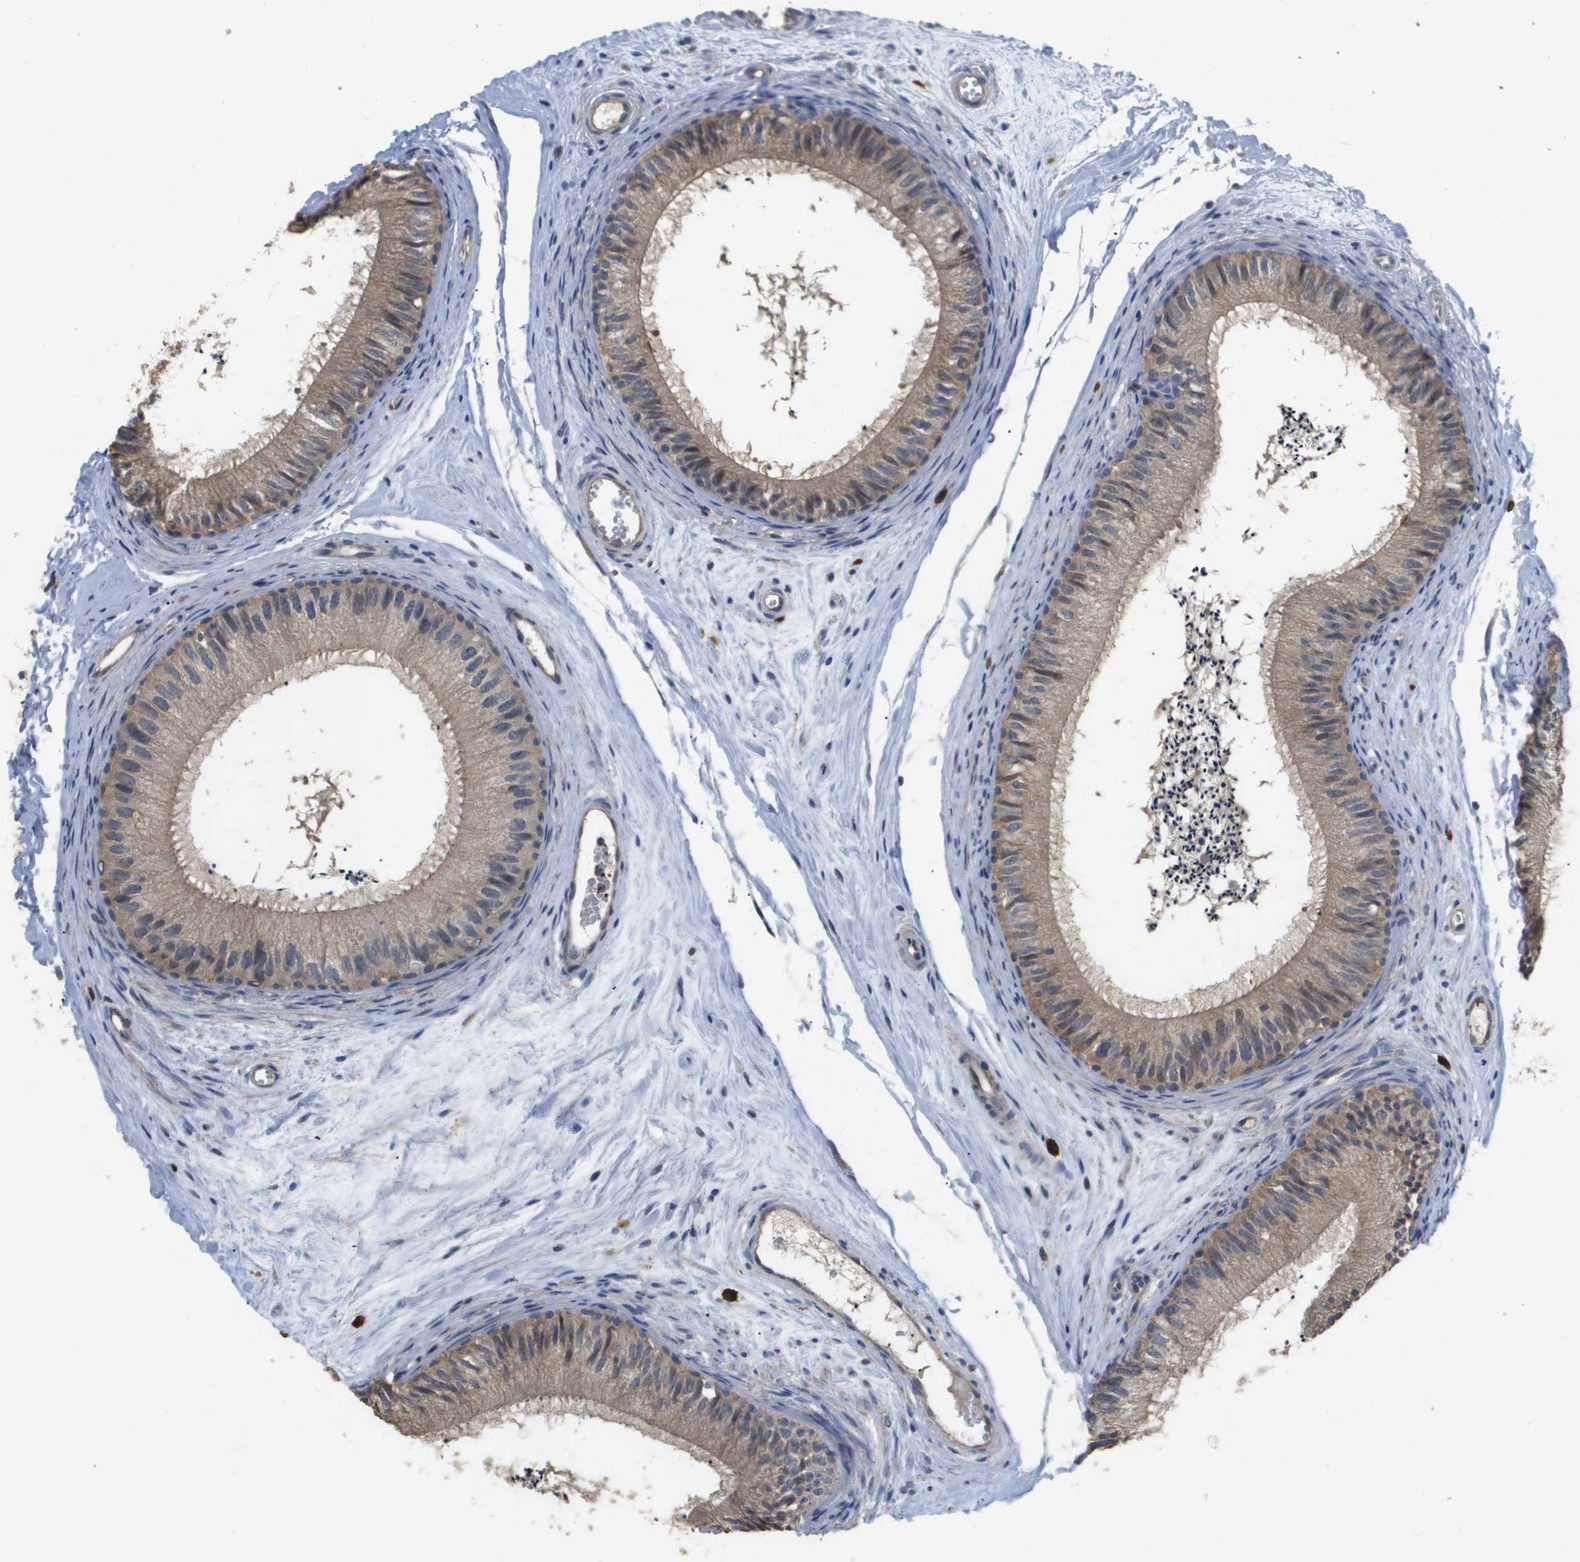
{"staining": {"intensity": "weak", "quantity": ">75%", "location": "cytoplasmic/membranous"}, "tissue": "epididymis", "cell_type": "Glandular cells", "image_type": "normal", "snomed": [{"axis": "morphology", "description": "Normal tissue, NOS"}, {"axis": "topography", "description": "Epididymis"}], "caption": "Immunohistochemical staining of benign human epididymis reveals >75% levels of weak cytoplasmic/membranous protein staining in approximately >75% of glandular cells.", "gene": "RAB27B", "patient": {"sex": "male", "age": 56}}